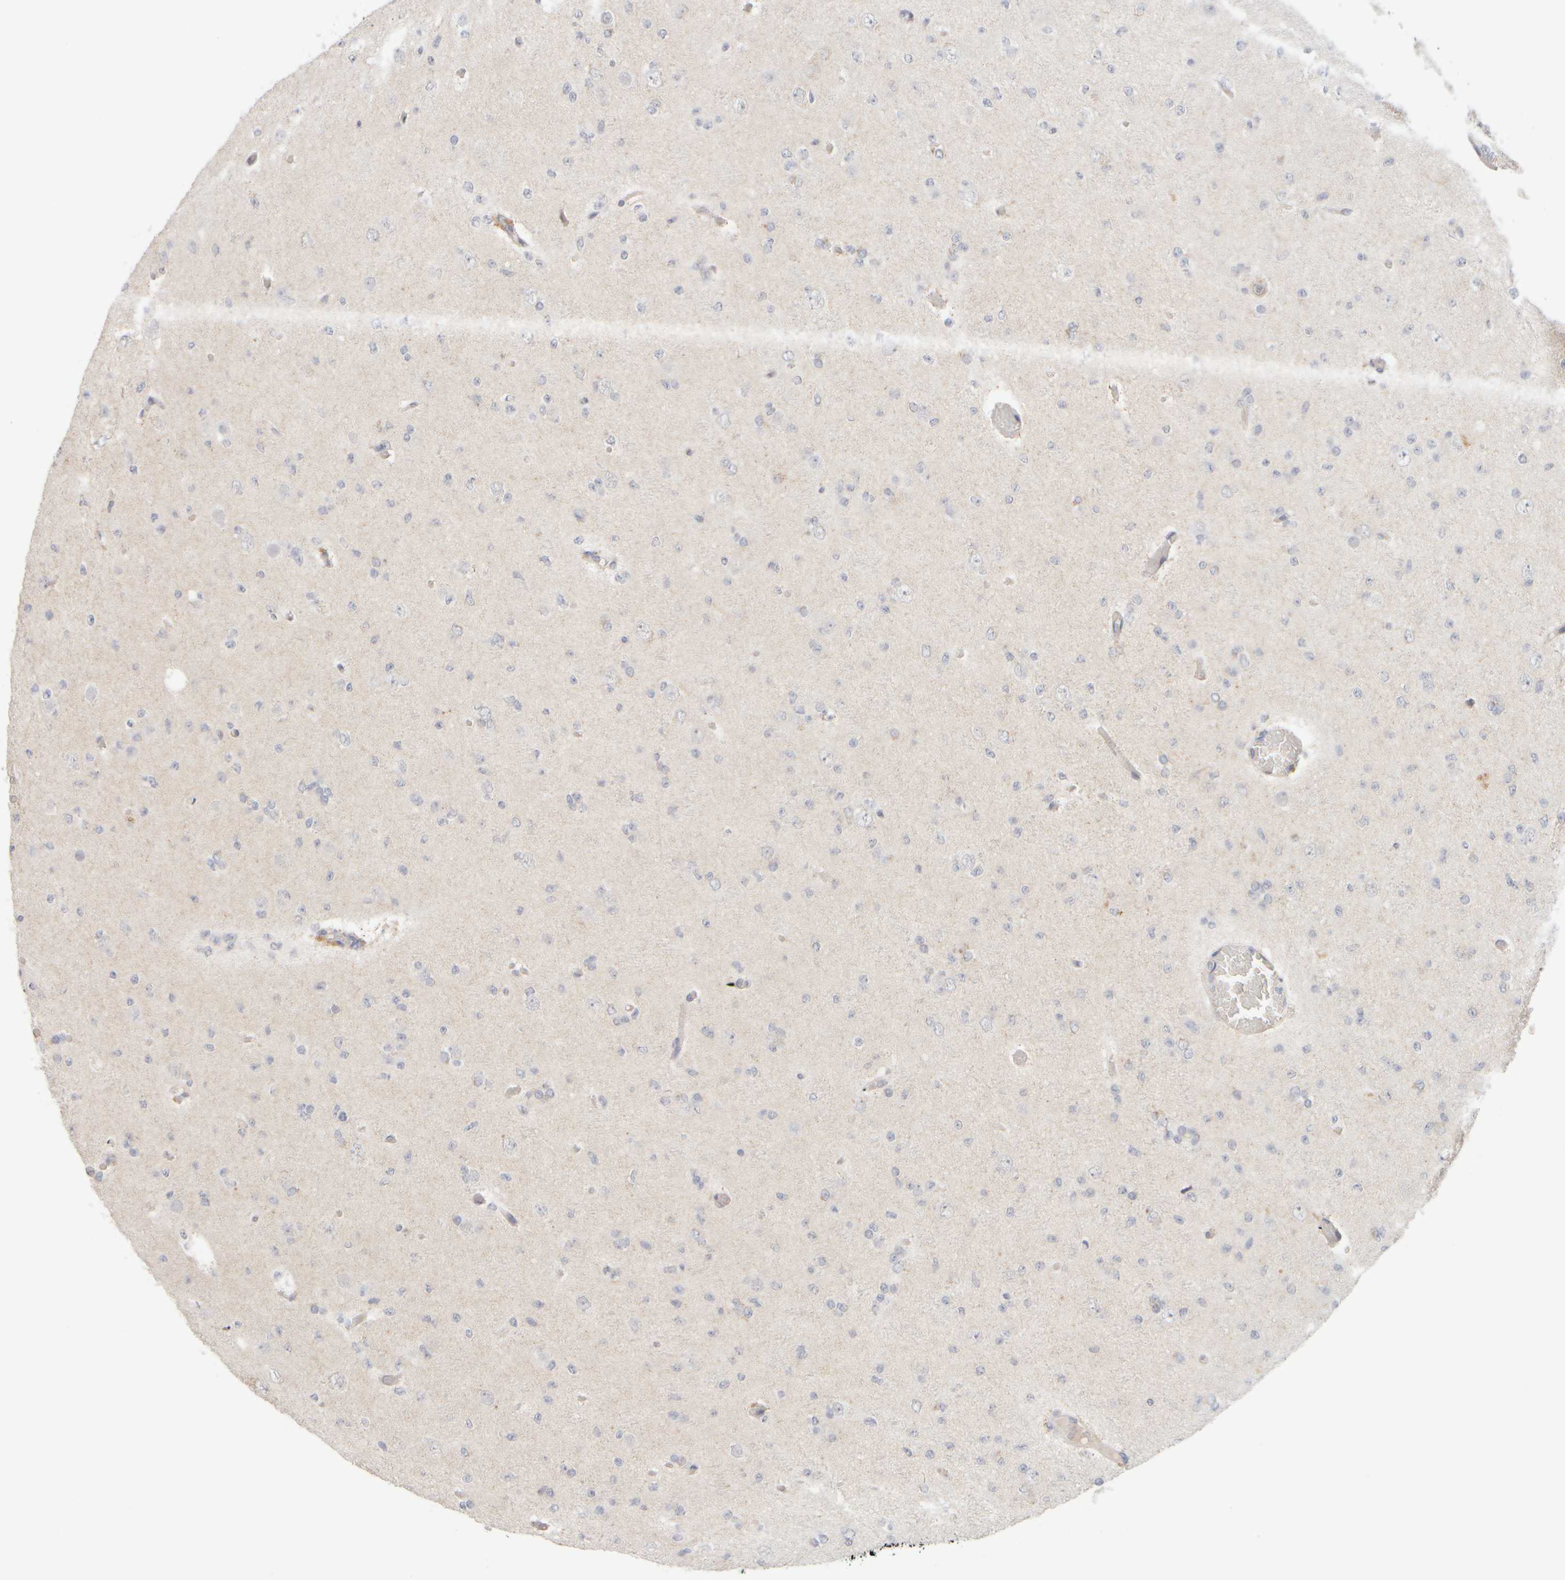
{"staining": {"intensity": "negative", "quantity": "none", "location": "none"}, "tissue": "glioma", "cell_type": "Tumor cells", "image_type": "cancer", "snomed": [{"axis": "morphology", "description": "Glioma, malignant, Low grade"}, {"axis": "topography", "description": "Brain"}], "caption": "DAB (3,3'-diaminobenzidine) immunohistochemical staining of glioma displays no significant expression in tumor cells. (DAB immunohistochemistry (IHC) visualized using brightfield microscopy, high magnification).", "gene": "ZNF112", "patient": {"sex": "female", "age": 22}}